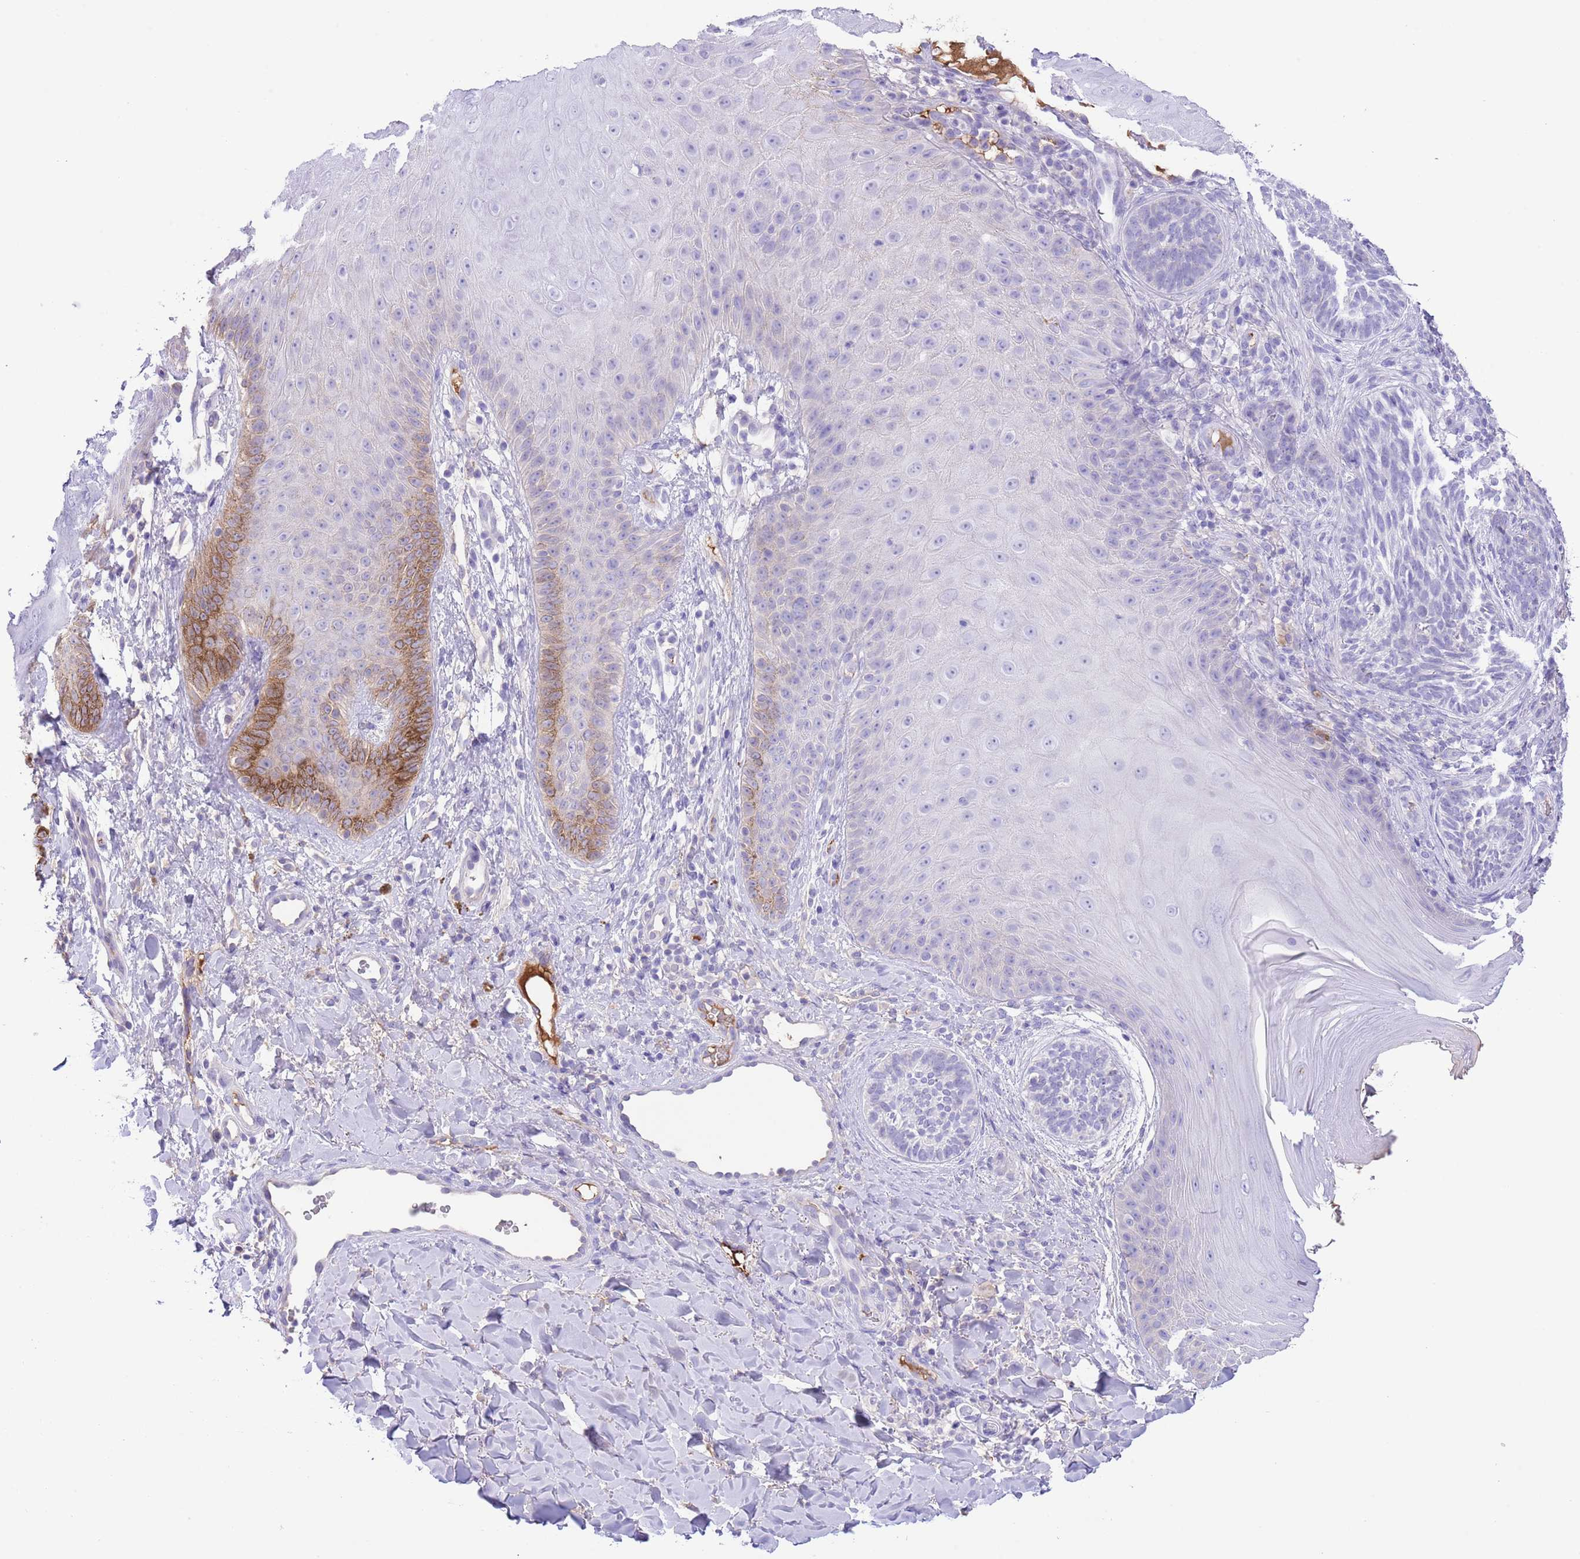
{"staining": {"intensity": "moderate", "quantity": "<25%", "location": "nuclear"}, "tissue": "skin", "cell_type": "Epidermal cells", "image_type": "normal", "snomed": [{"axis": "morphology", "description": "Normal tissue, NOS"}, {"axis": "morphology", "description": "Neoplasm, malignant, NOS"}, {"axis": "topography", "description": "Anal"}], "caption": "Epidermal cells exhibit low levels of moderate nuclear positivity in approximately <25% of cells in benign skin. (IHC, brightfield microscopy, high magnification).", "gene": "IGF1", "patient": {"sex": "male", "age": 47}}